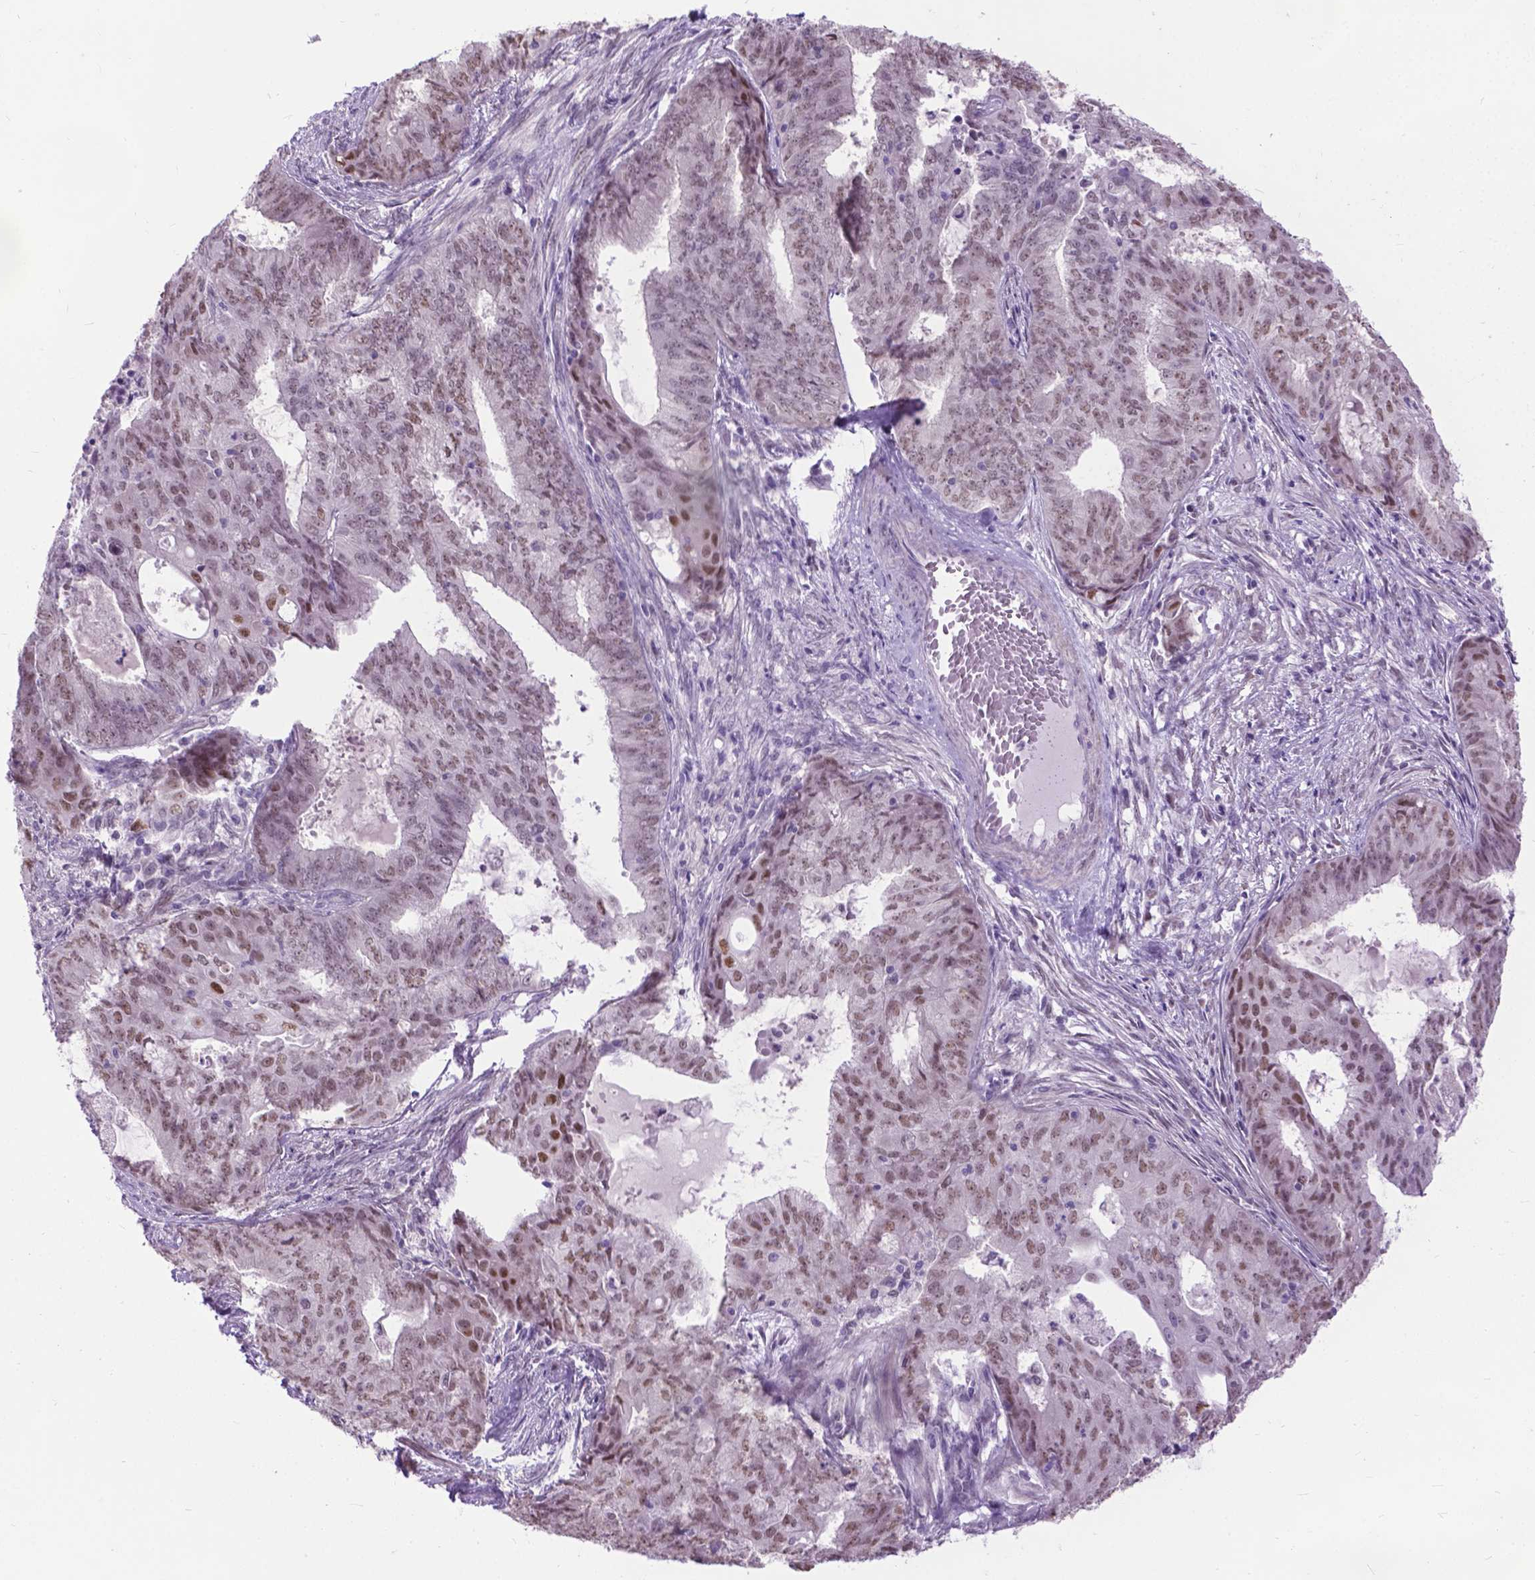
{"staining": {"intensity": "moderate", "quantity": "<25%", "location": "nuclear"}, "tissue": "endometrial cancer", "cell_type": "Tumor cells", "image_type": "cancer", "snomed": [{"axis": "morphology", "description": "Adenocarcinoma, NOS"}, {"axis": "topography", "description": "Endometrium"}], "caption": "Immunohistochemical staining of endometrial cancer displays low levels of moderate nuclear protein staining in about <25% of tumor cells. Ihc stains the protein in brown and the nuclei are stained blue.", "gene": "APCDD1L", "patient": {"sex": "female", "age": 62}}